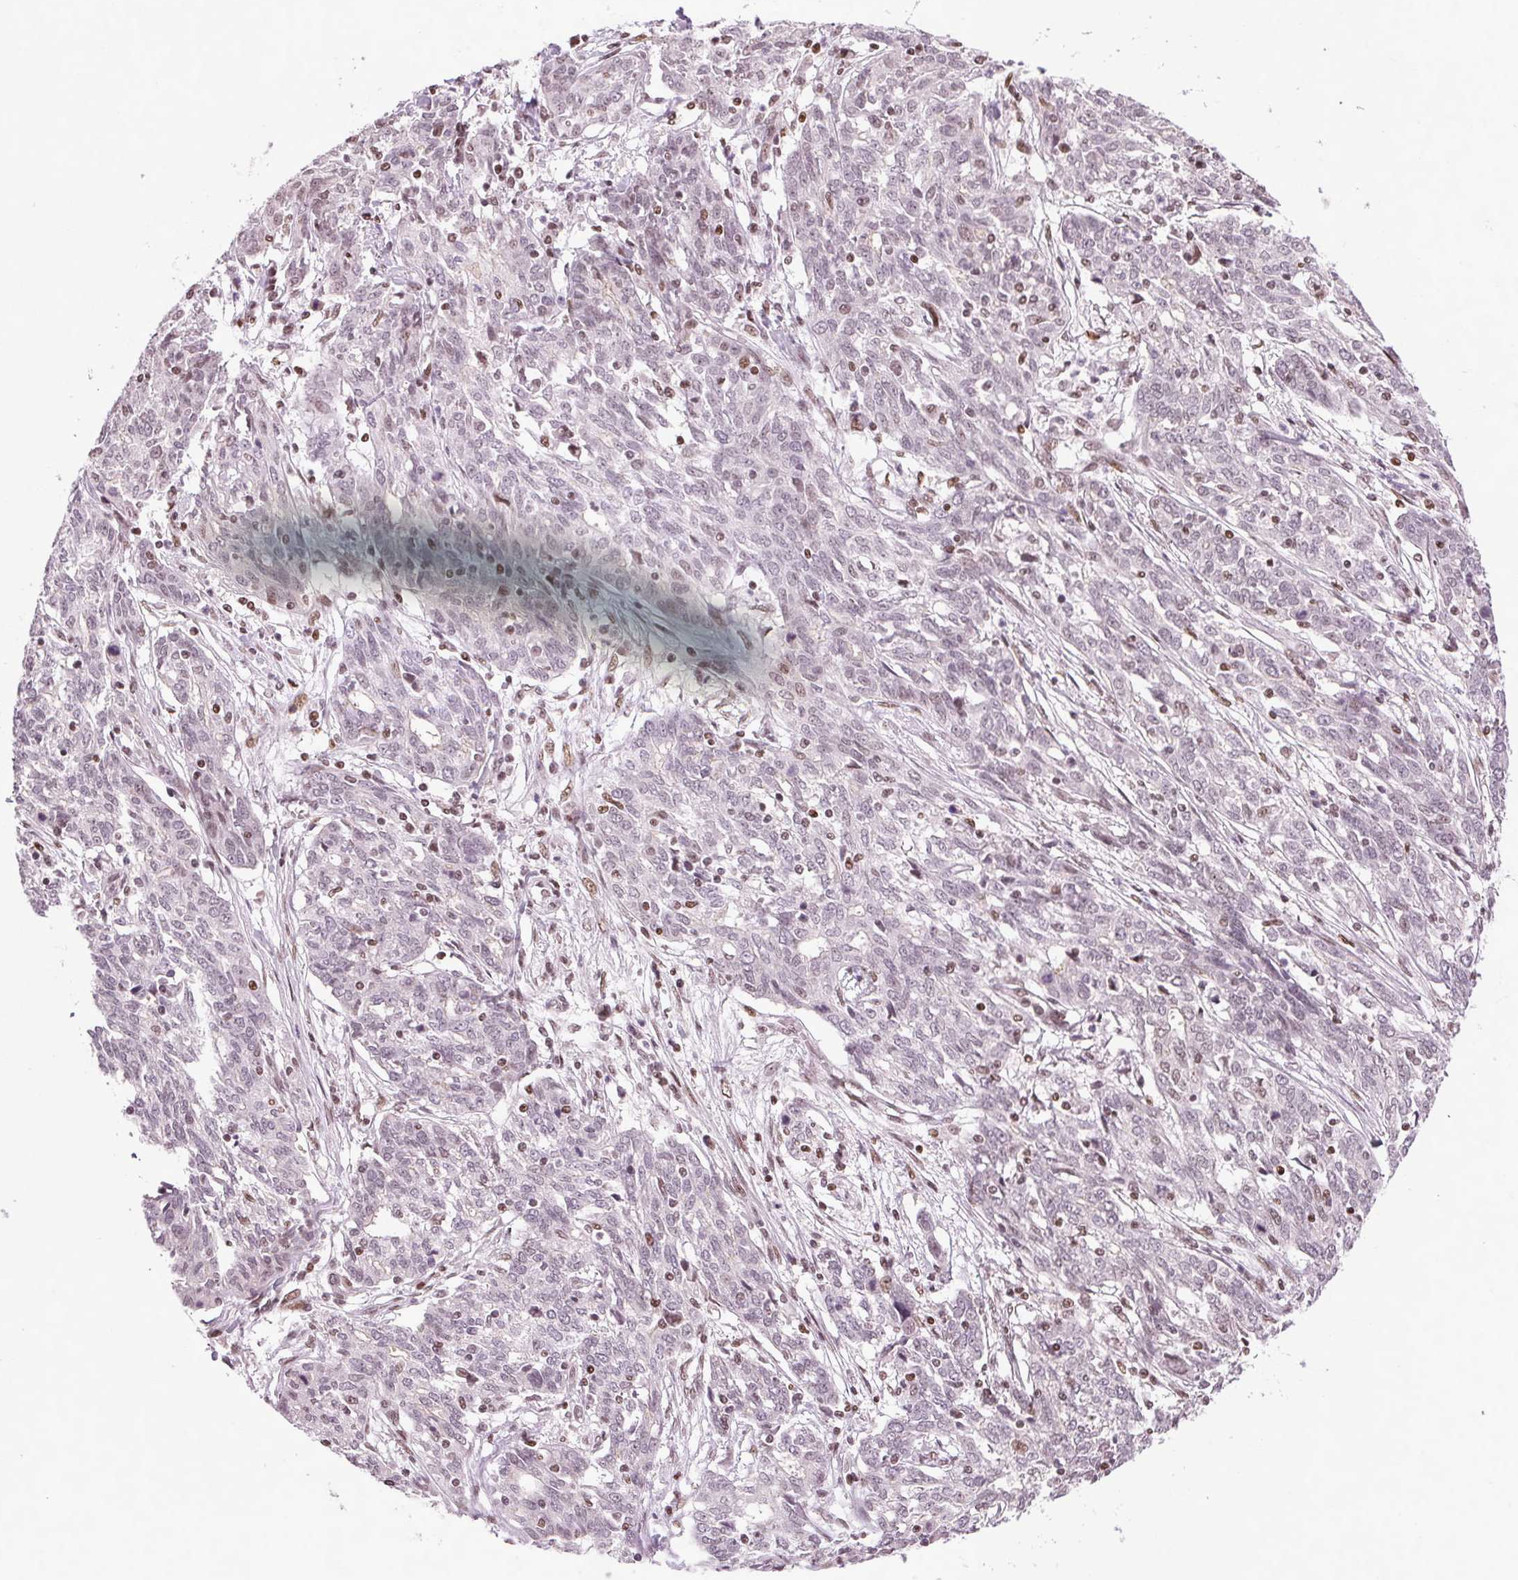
{"staining": {"intensity": "moderate", "quantity": "<25%", "location": "nuclear"}, "tissue": "endometrial cancer", "cell_type": "Tumor cells", "image_type": "cancer", "snomed": [{"axis": "morphology", "description": "Adenocarcinoma, NOS"}, {"axis": "topography", "description": "Endometrium"}], "caption": "Moderate nuclear positivity is identified in approximately <25% of tumor cells in endometrial cancer (adenocarcinoma). Using DAB (3,3'-diaminobenzidine) (brown) and hematoxylin (blue) stains, captured at high magnification using brightfield microscopy.", "gene": "XPC", "patient": {"sex": "female", "age": 68}}